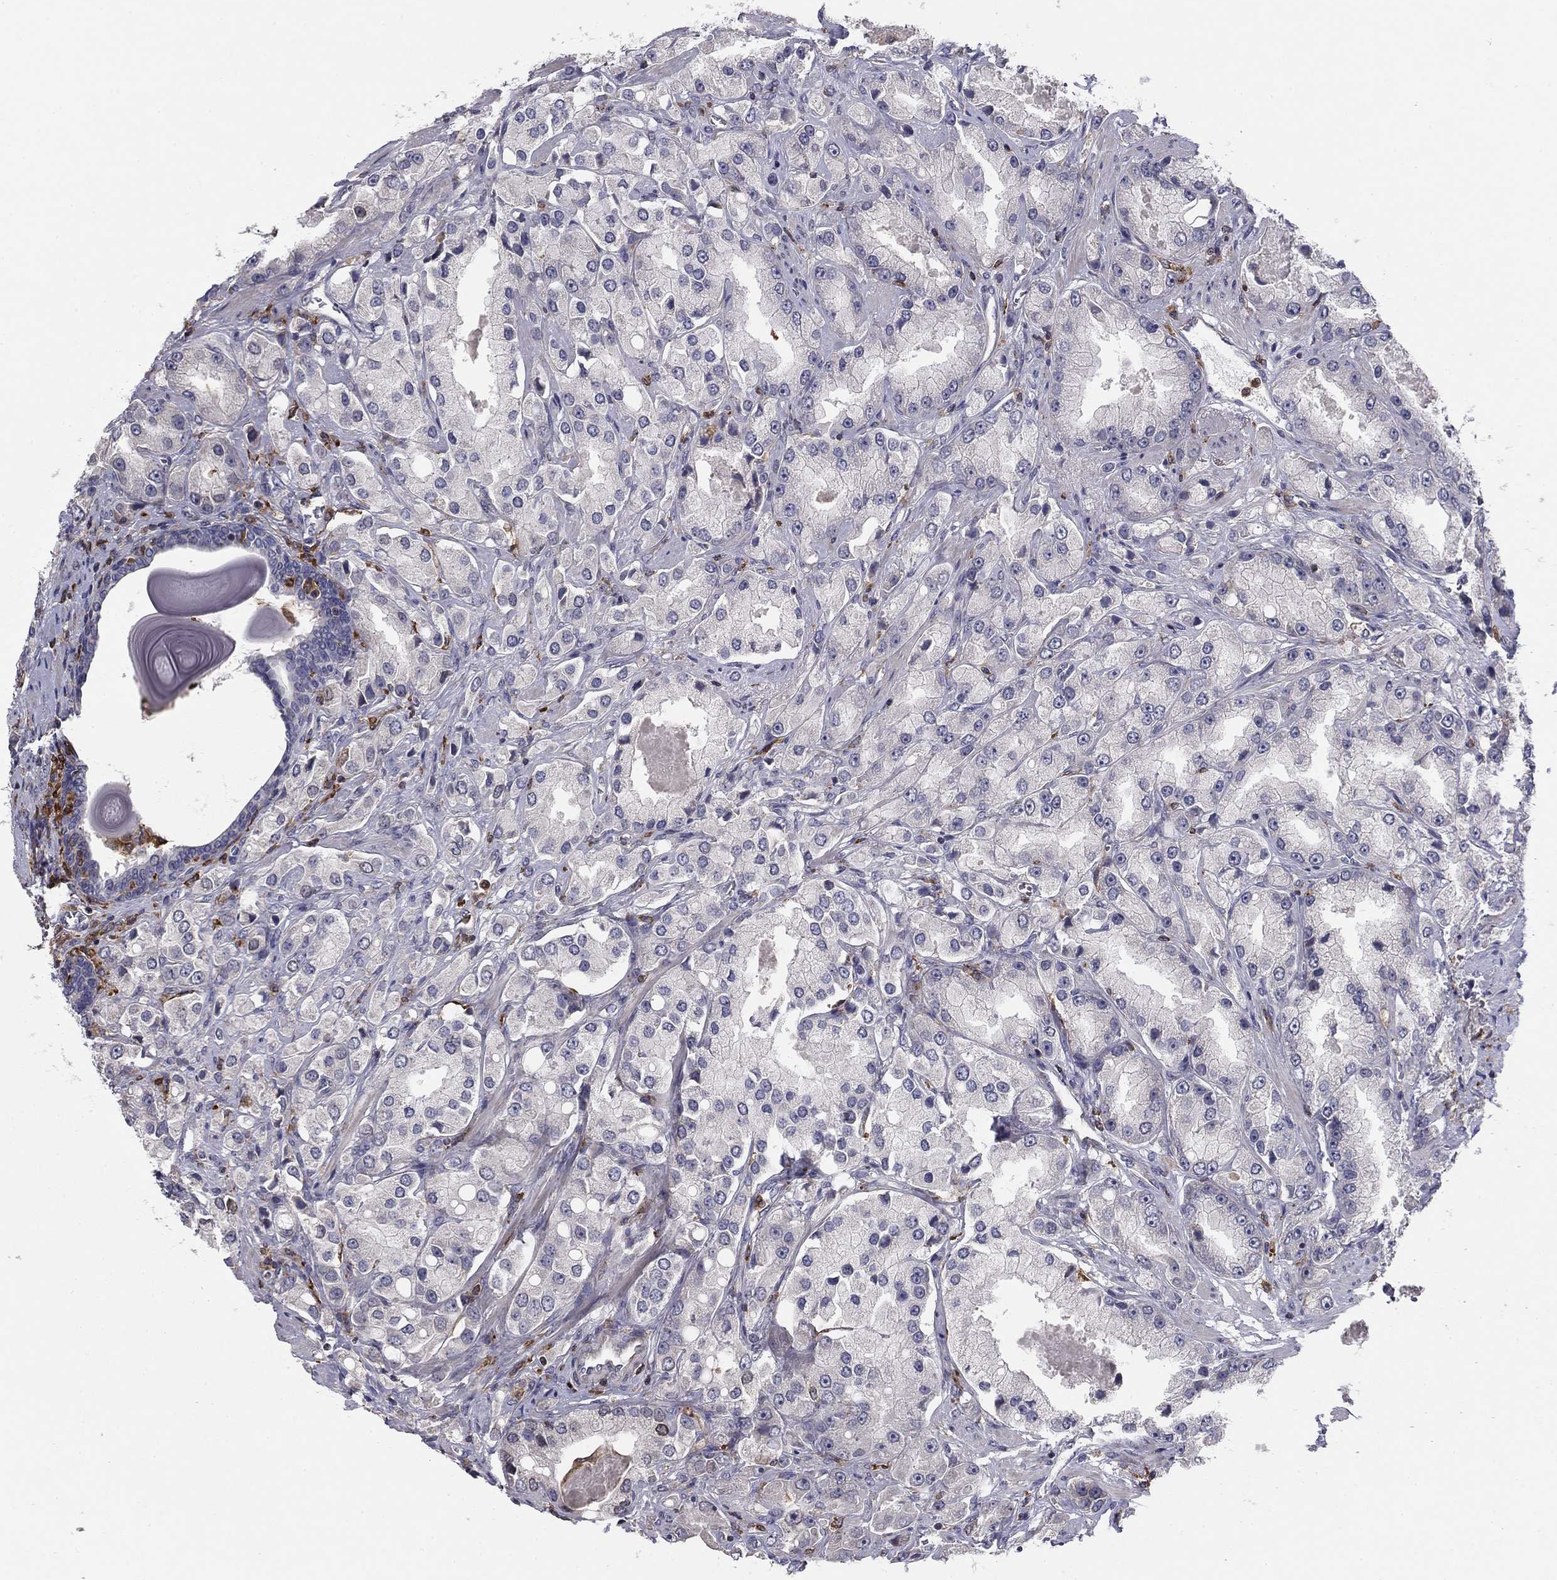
{"staining": {"intensity": "negative", "quantity": "none", "location": "none"}, "tissue": "prostate cancer", "cell_type": "Tumor cells", "image_type": "cancer", "snomed": [{"axis": "morphology", "description": "Adenocarcinoma, NOS"}, {"axis": "topography", "description": "Prostate and seminal vesicle, NOS"}, {"axis": "topography", "description": "Prostate"}], "caption": "Prostate cancer (adenocarcinoma) was stained to show a protein in brown. There is no significant positivity in tumor cells.", "gene": "PLCB2", "patient": {"sex": "male", "age": 64}}